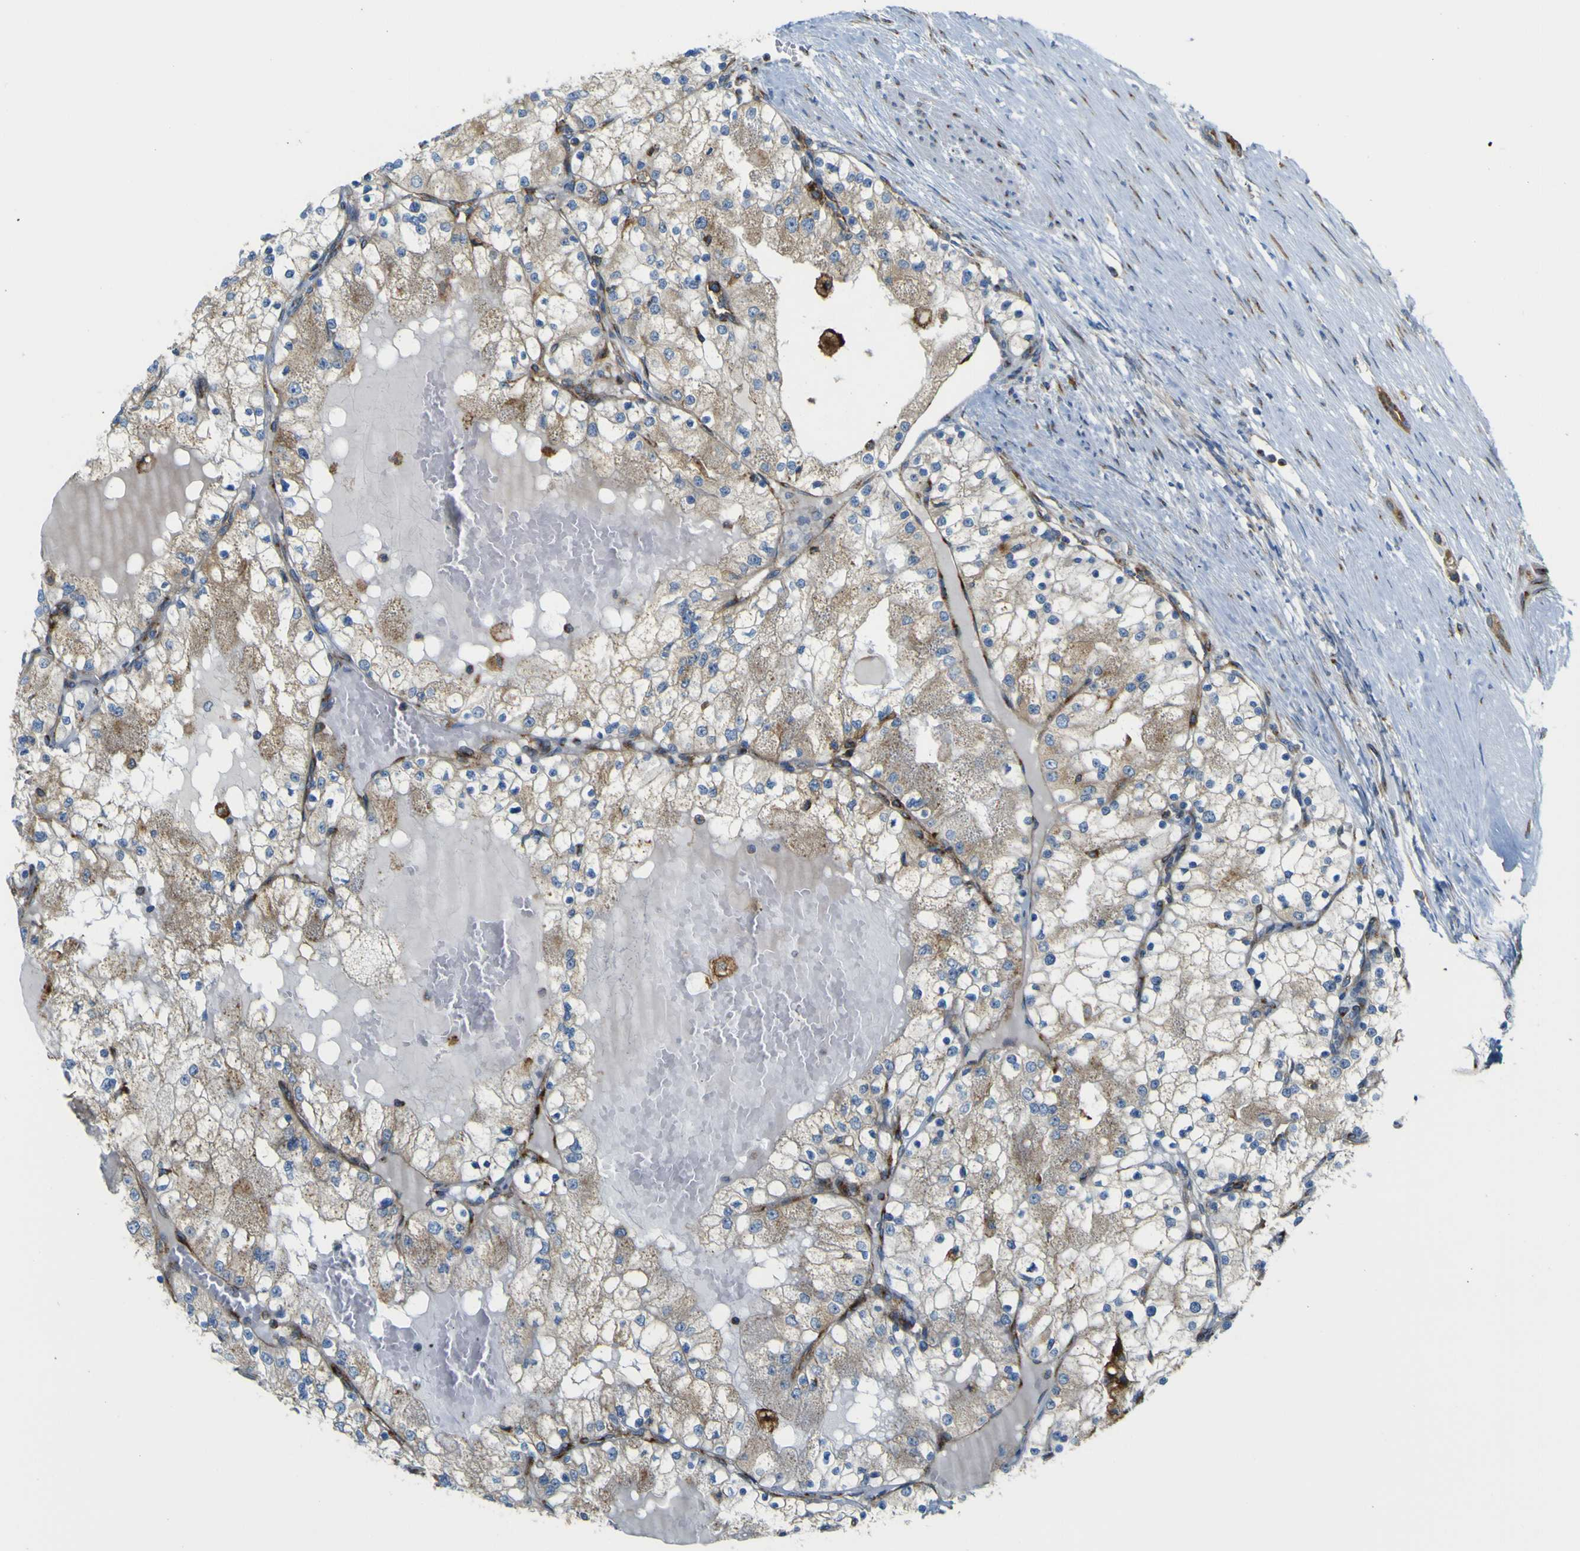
{"staining": {"intensity": "weak", "quantity": ">75%", "location": "cytoplasmic/membranous"}, "tissue": "renal cancer", "cell_type": "Tumor cells", "image_type": "cancer", "snomed": [{"axis": "morphology", "description": "Adenocarcinoma, NOS"}, {"axis": "topography", "description": "Kidney"}], "caption": "A high-resolution micrograph shows immunohistochemistry (IHC) staining of adenocarcinoma (renal), which shows weak cytoplasmic/membranous positivity in about >75% of tumor cells. The staining was performed using DAB, with brown indicating positive protein expression. Nuclei are stained blue with hematoxylin.", "gene": "IGF2R", "patient": {"sex": "male", "age": 68}}